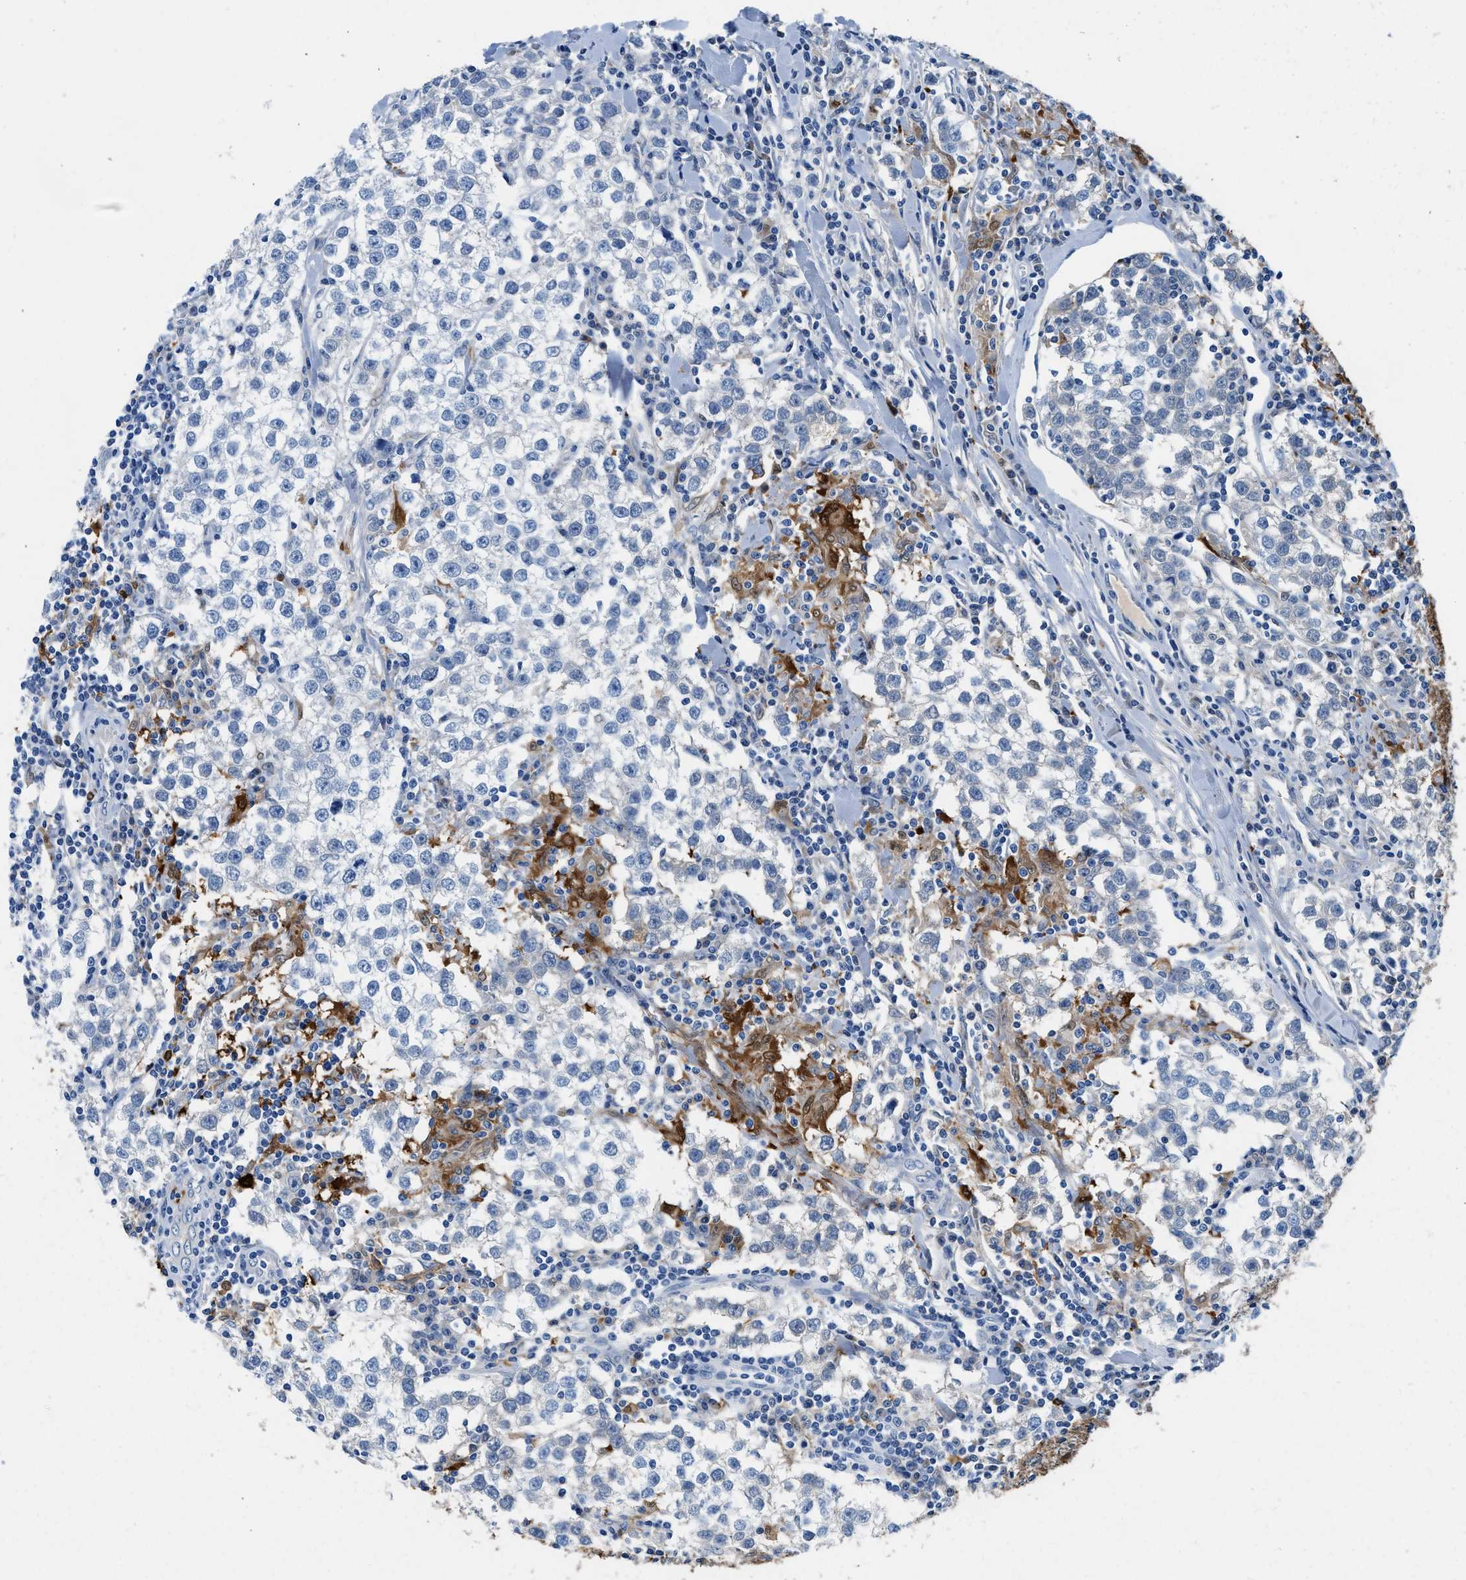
{"staining": {"intensity": "negative", "quantity": "none", "location": "none"}, "tissue": "testis cancer", "cell_type": "Tumor cells", "image_type": "cancer", "snomed": [{"axis": "morphology", "description": "Seminoma, NOS"}, {"axis": "morphology", "description": "Carcinoma, Embryonal, NOS"}, {"axis": "topography", "description": "Testis"}], "caption": "DAB immunohistochemical staining of human testis seminoma shows no significant staining in tumor cells.", "gene": "FADS6", "patient": {"sex": "male", "age": 36}}